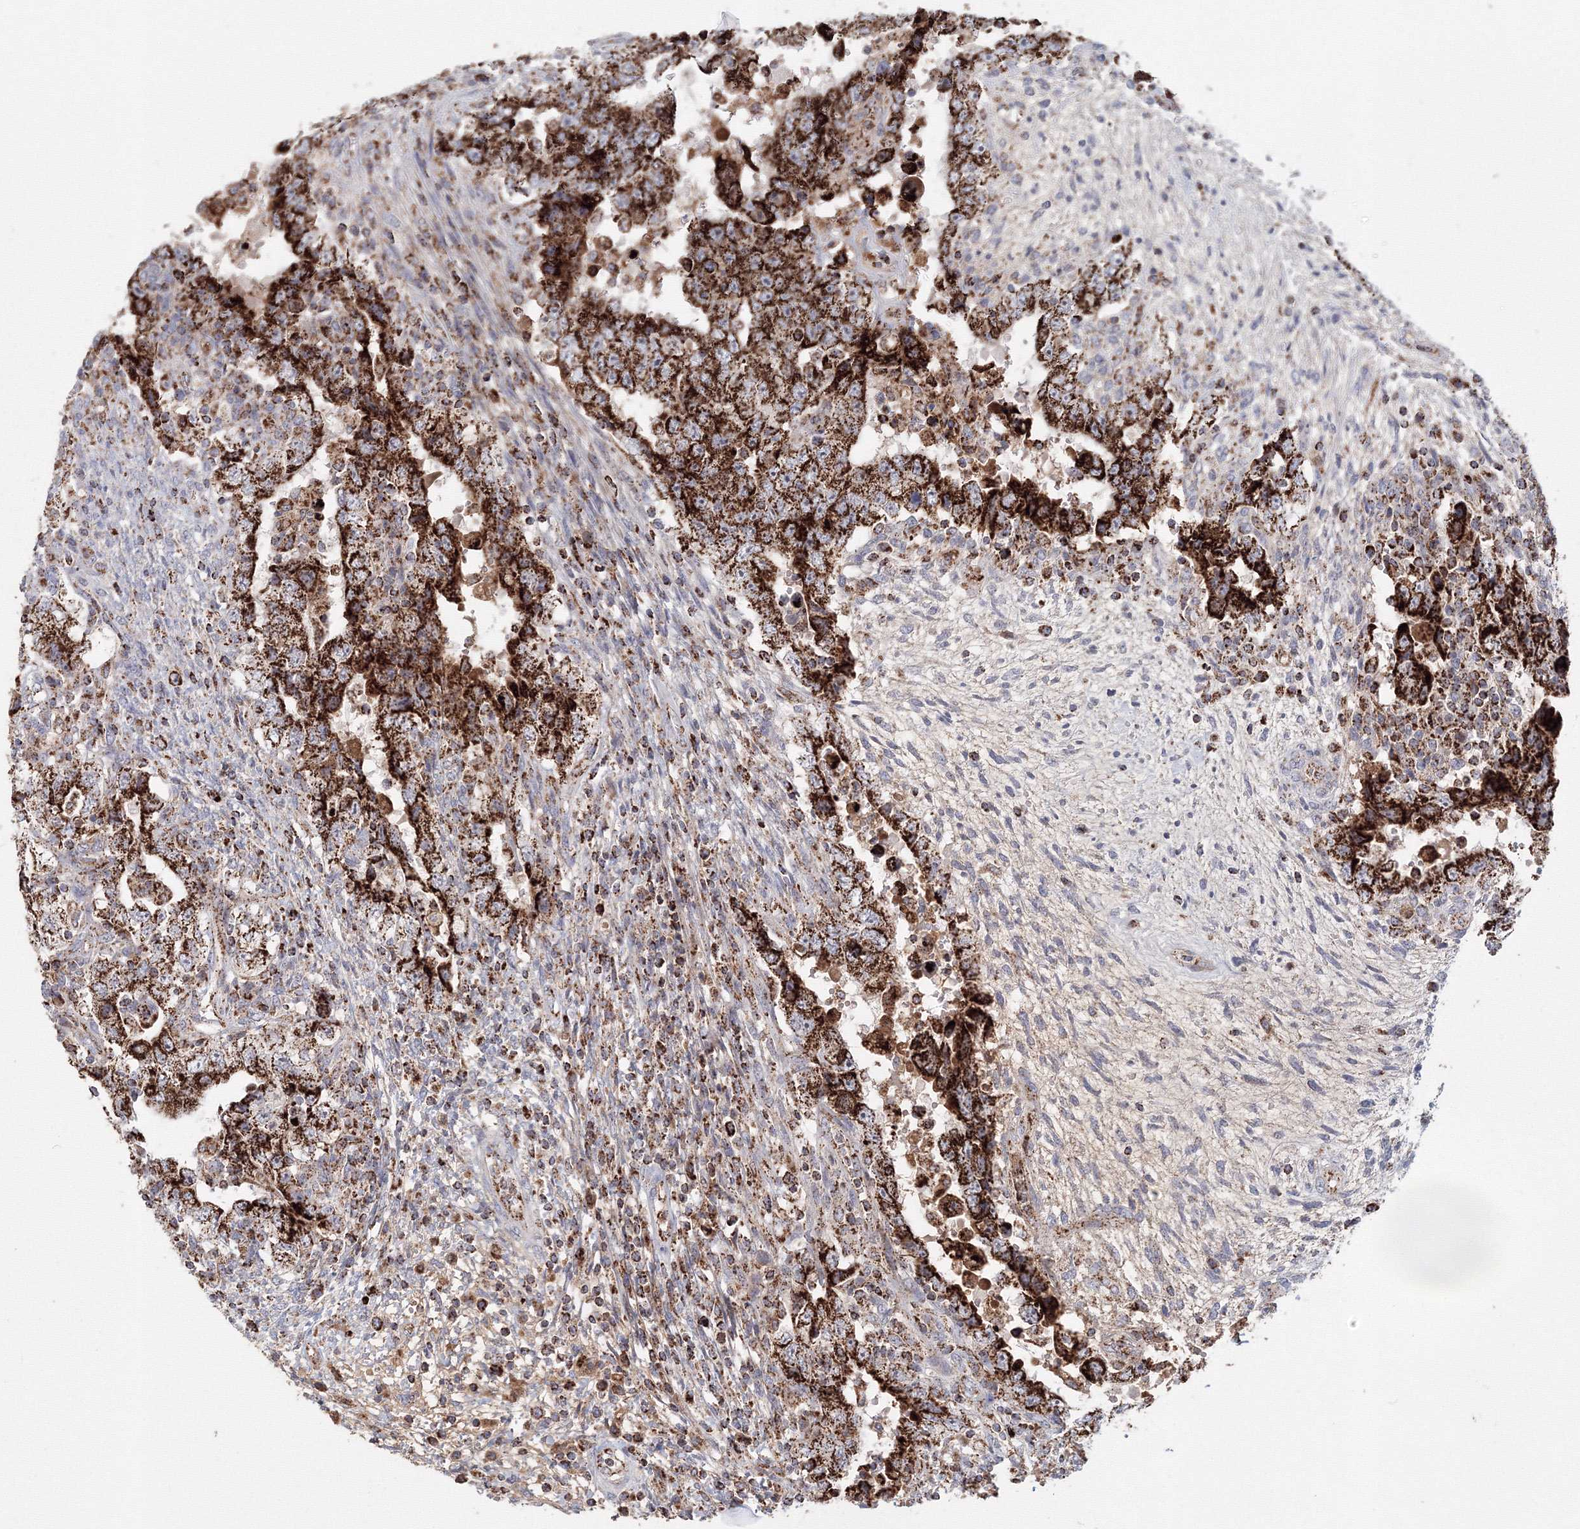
{"staining": {"intensity": "strong", "quantity": ">75%", "location": "cytoplasmic/membranous"}, "tissue": "testis cancer", "cell_type": "Tumor cells", "image_type": "cancer", "snomed": [{"axis": "morphology", "description": "Carcinoma, Embryonal, NOS"}, {"axis": "topography", "description": "Testis"}], "caption": "This is an image of immunohistochemistry (IHC) staining of testis cancer (embryonal carcinoma), which shows strong positivity in the cytoplasmic/membranous of tumor cells.", "gene": "GRPEL1", "patient": {"sex": "male", "age": 26}}